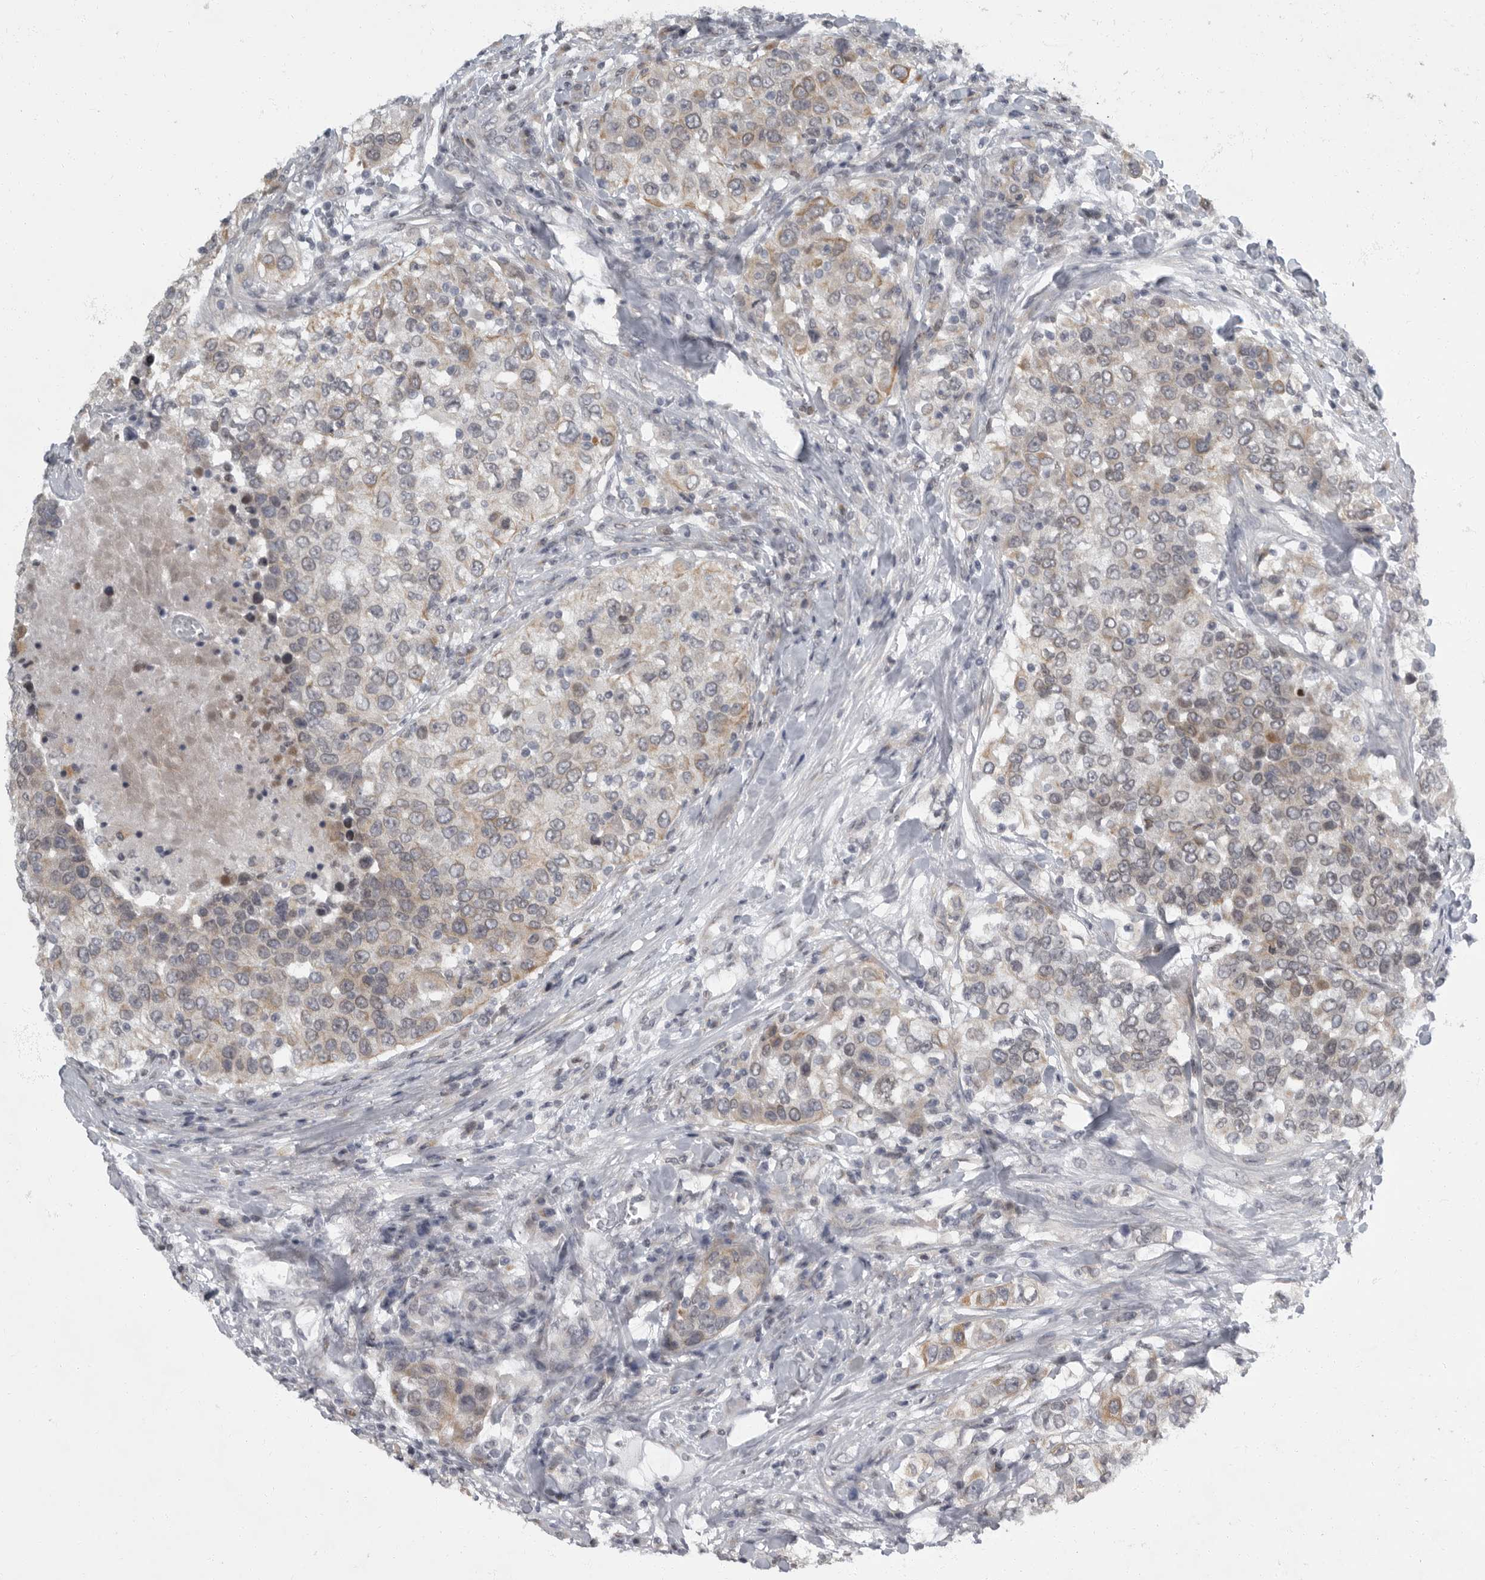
{"staining": {"intensity": "weak", "quantity": "25%-75%", "location": "cytoplasmic/membranous"}, "tissue": "urothelial cancer", "cell_type": "Tumor cells", "image_type": "cancer", "snomed": [{"axis": "morphology", "description": "Urothelial carcinoma, High grade"}, {"axis": "topography", "description": "Urinary bladder"}], "caption": "Brown immunohistochemical staining in human urothelial carcinoma (high-grade) exhibits weak cytoplasmic/membranous positivity in about 25%-75% of tumor cells.", "gene": "EVI5", "patient": {"sex": "female", "age": 80}}